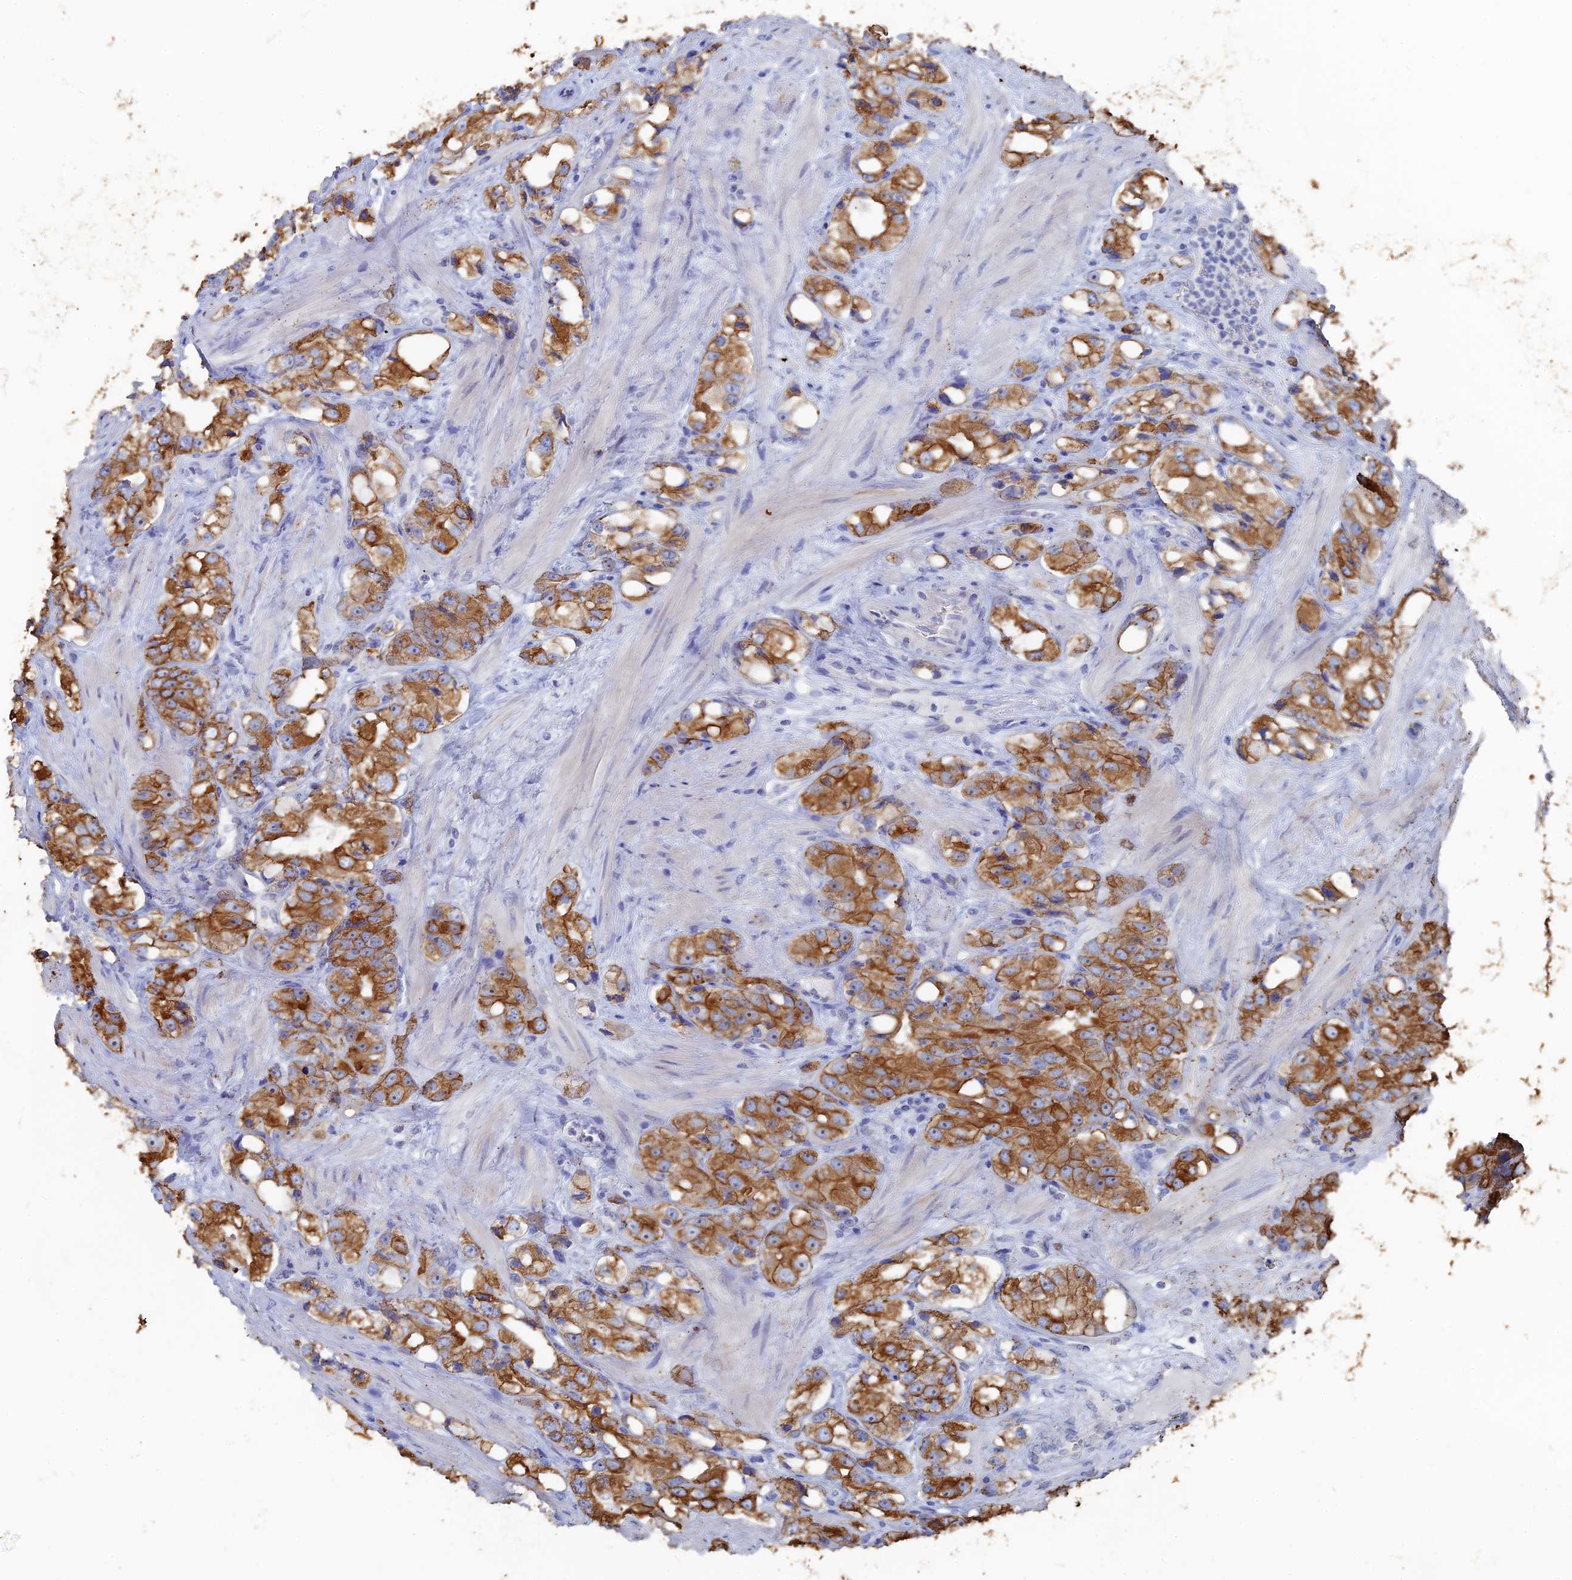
{"staining": {"intensity": "strong", "quantity": ">75%", "location": "cytoplasmic/membranous"}, "tissue": "prostate cancer", "cell_type": "Tumor cells", "image_type": "cancer", "snomed": [{"axis": "morphology", "description": "Adenocarcinoma, NOS"}, {"axis": "topography", "description": "Prostate"}], "caption": "Prostate cancer stained with a brown dye exhibits strong cytoplasmic/membranous positive expression in approximately >75% of tumor cells.", "gene": "SRFBP1", "patient": {"sex": "male", "age": 79}}